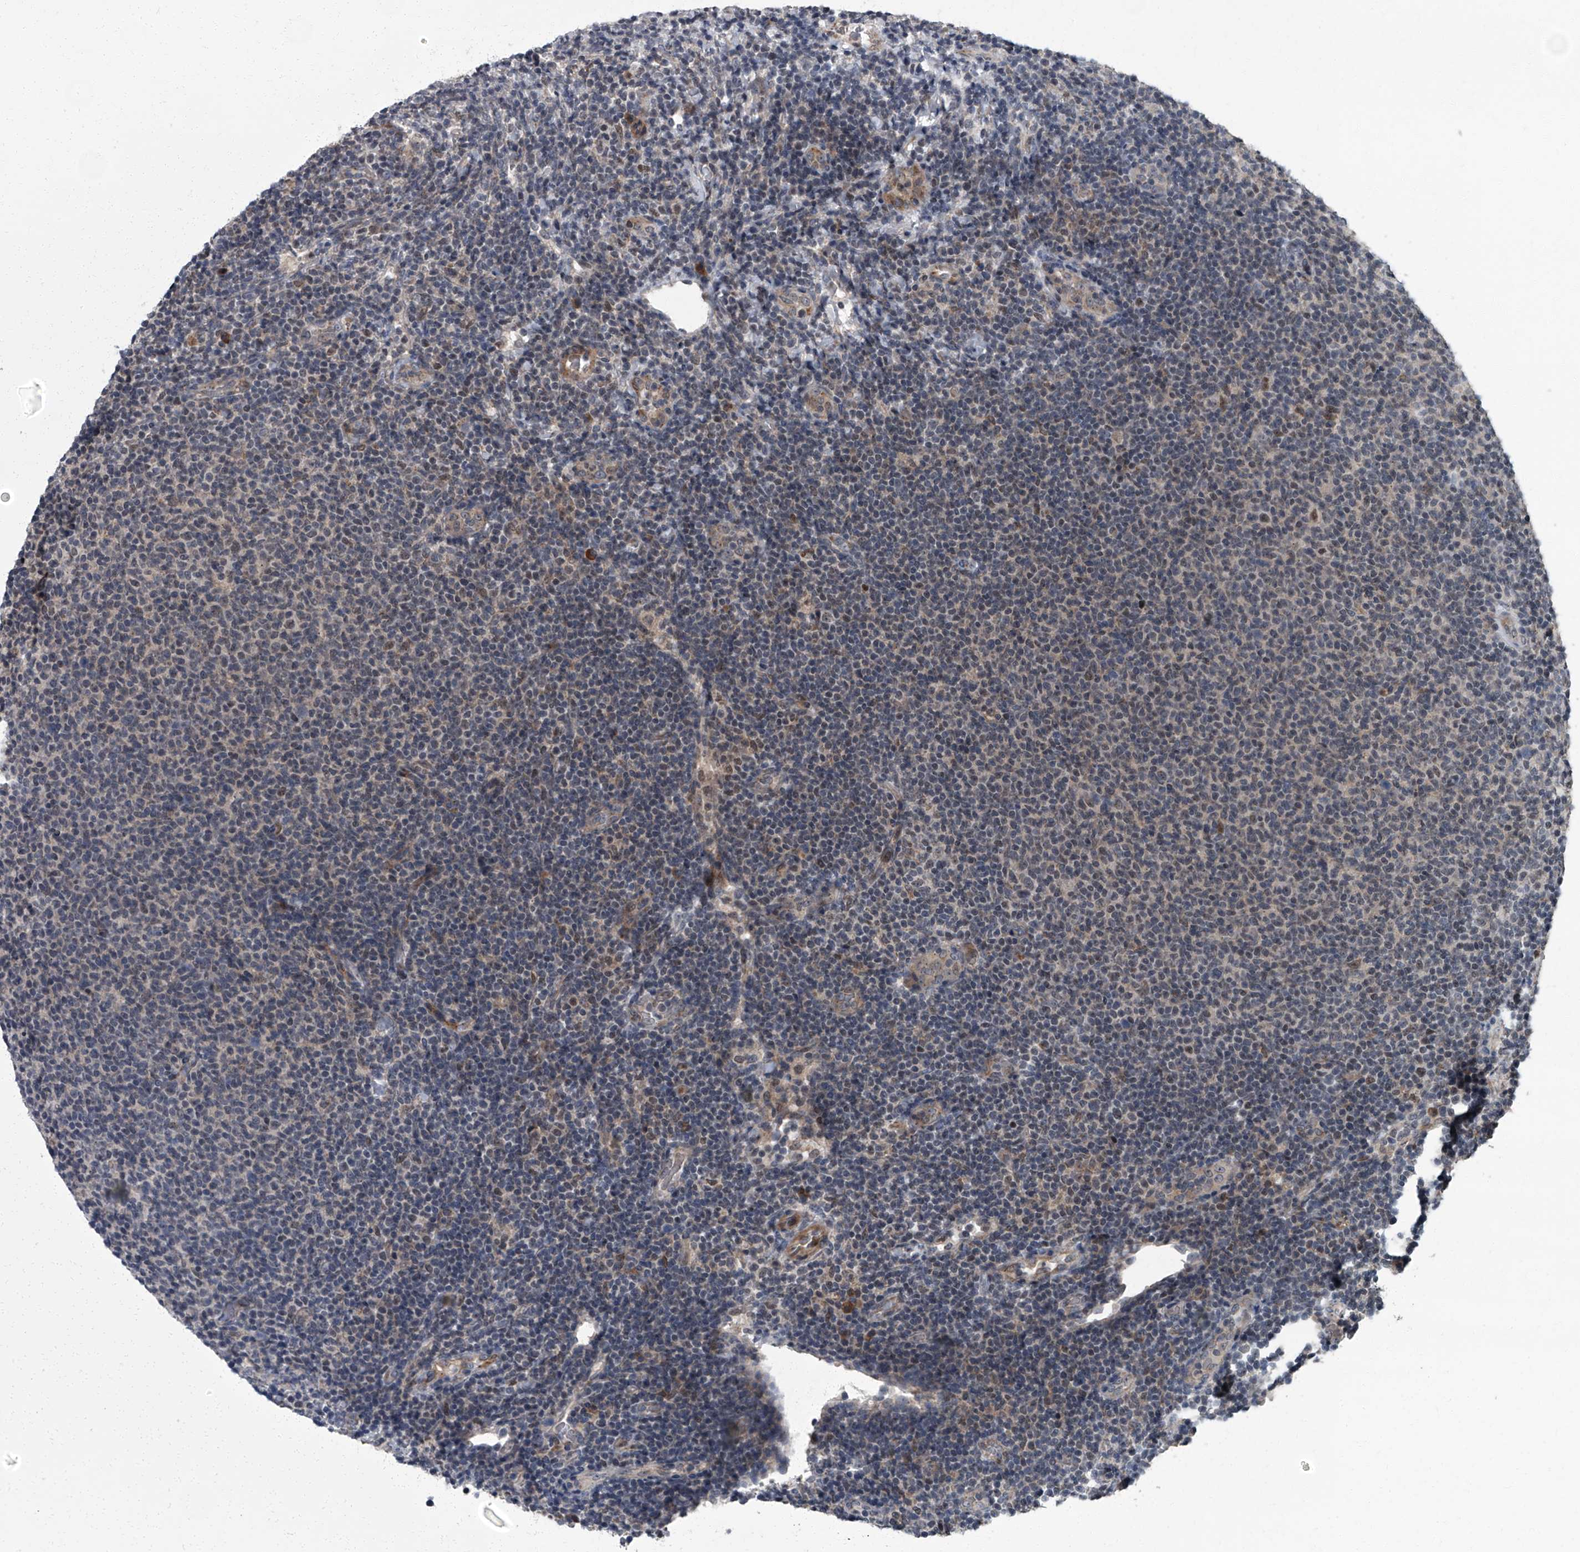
{"staining": {"intensity": "weak", "quantity": "25%-75%", "location": "cytoplasmic/membranous"}, "tissue": "lymphoma", "cell_type": "Tumor cells", "image_type": "cancer", "snomed": [{"axis": "morphology", "description": "Malignant lymphoma, non-Hodgkin's type, Low grade"}, {"axis": "topography", "description": "Lymph node"}], "caption": "IHC (DAB (3,3'-diaminobenzidine)) staining of human low-grade malignant lymphoma, non-Hodgkin's type demonstrates weak cytoplasmic/membranous protein positivity in approximately 25%-75% of tumor cells.", "gene": "ZNF274", "patient": {"sex": "male", "age": 66}}